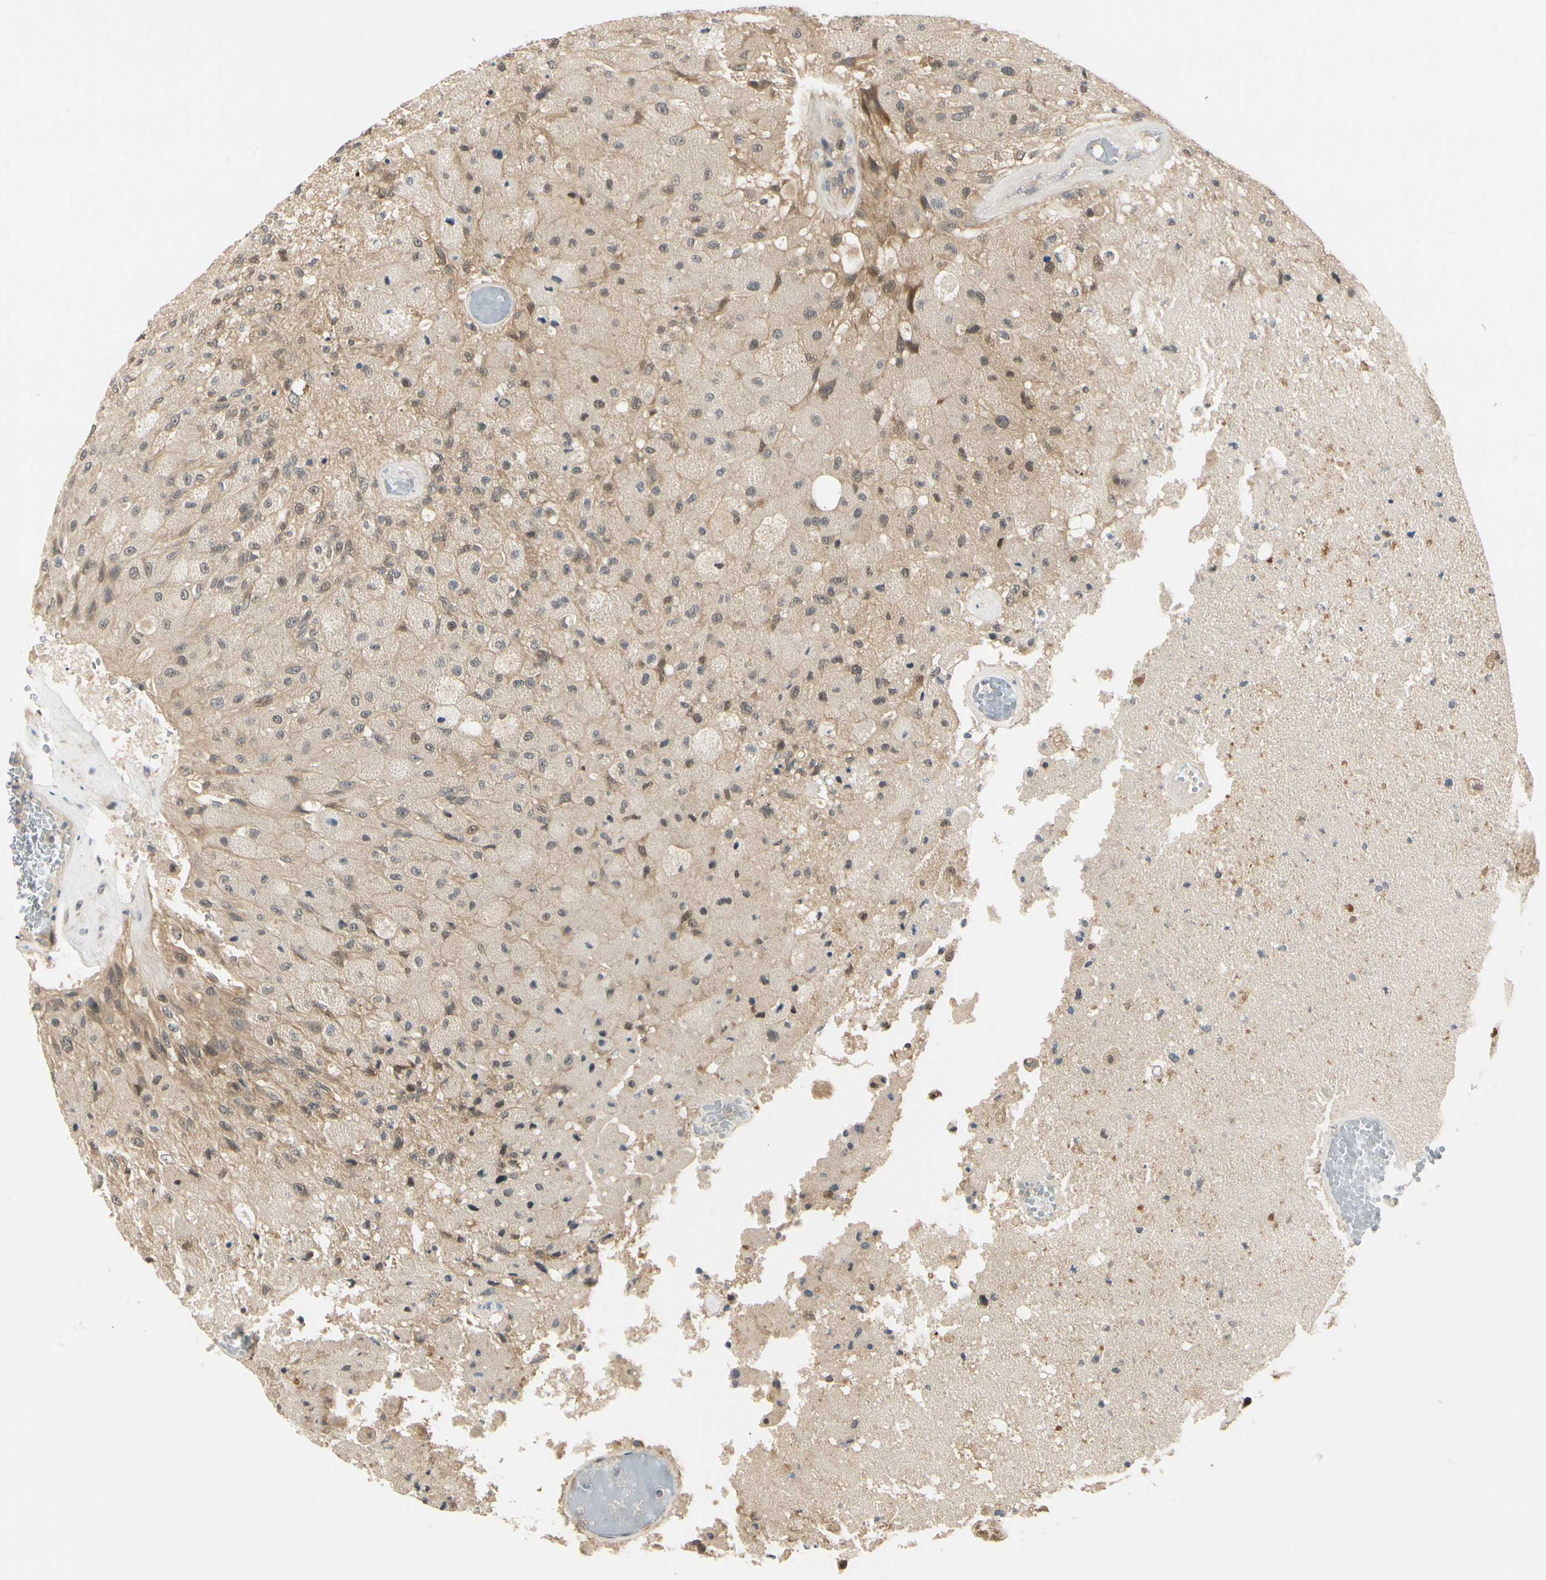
{"staining": {"intensity": "weak", "quantity": "25%-75%", "location": "cytoplasmic/membranous,nuclear"}, "tissue": "glioma", "cell_type": "Tumor cells", "image_type": "cancer", "snomed": [{"axis": "morphology", "description": "Normal tissue, NOS"}, {"axis": "morphology", "description": "Glioma, malignant, High grade"}, {"axis": "topography", "description": "Cerebral cortex"}], "caption": "This histopathology image exhibits glioma stained with immunohistochemistry to label a protein in brown. The cytoplasmic/membranous and nuclear of tumor cells show weak positivity for the protein. Nuclei are counter-stained blue.", "gene": "UBE2Z", "patient": {"sex": "male", "age": 77}}